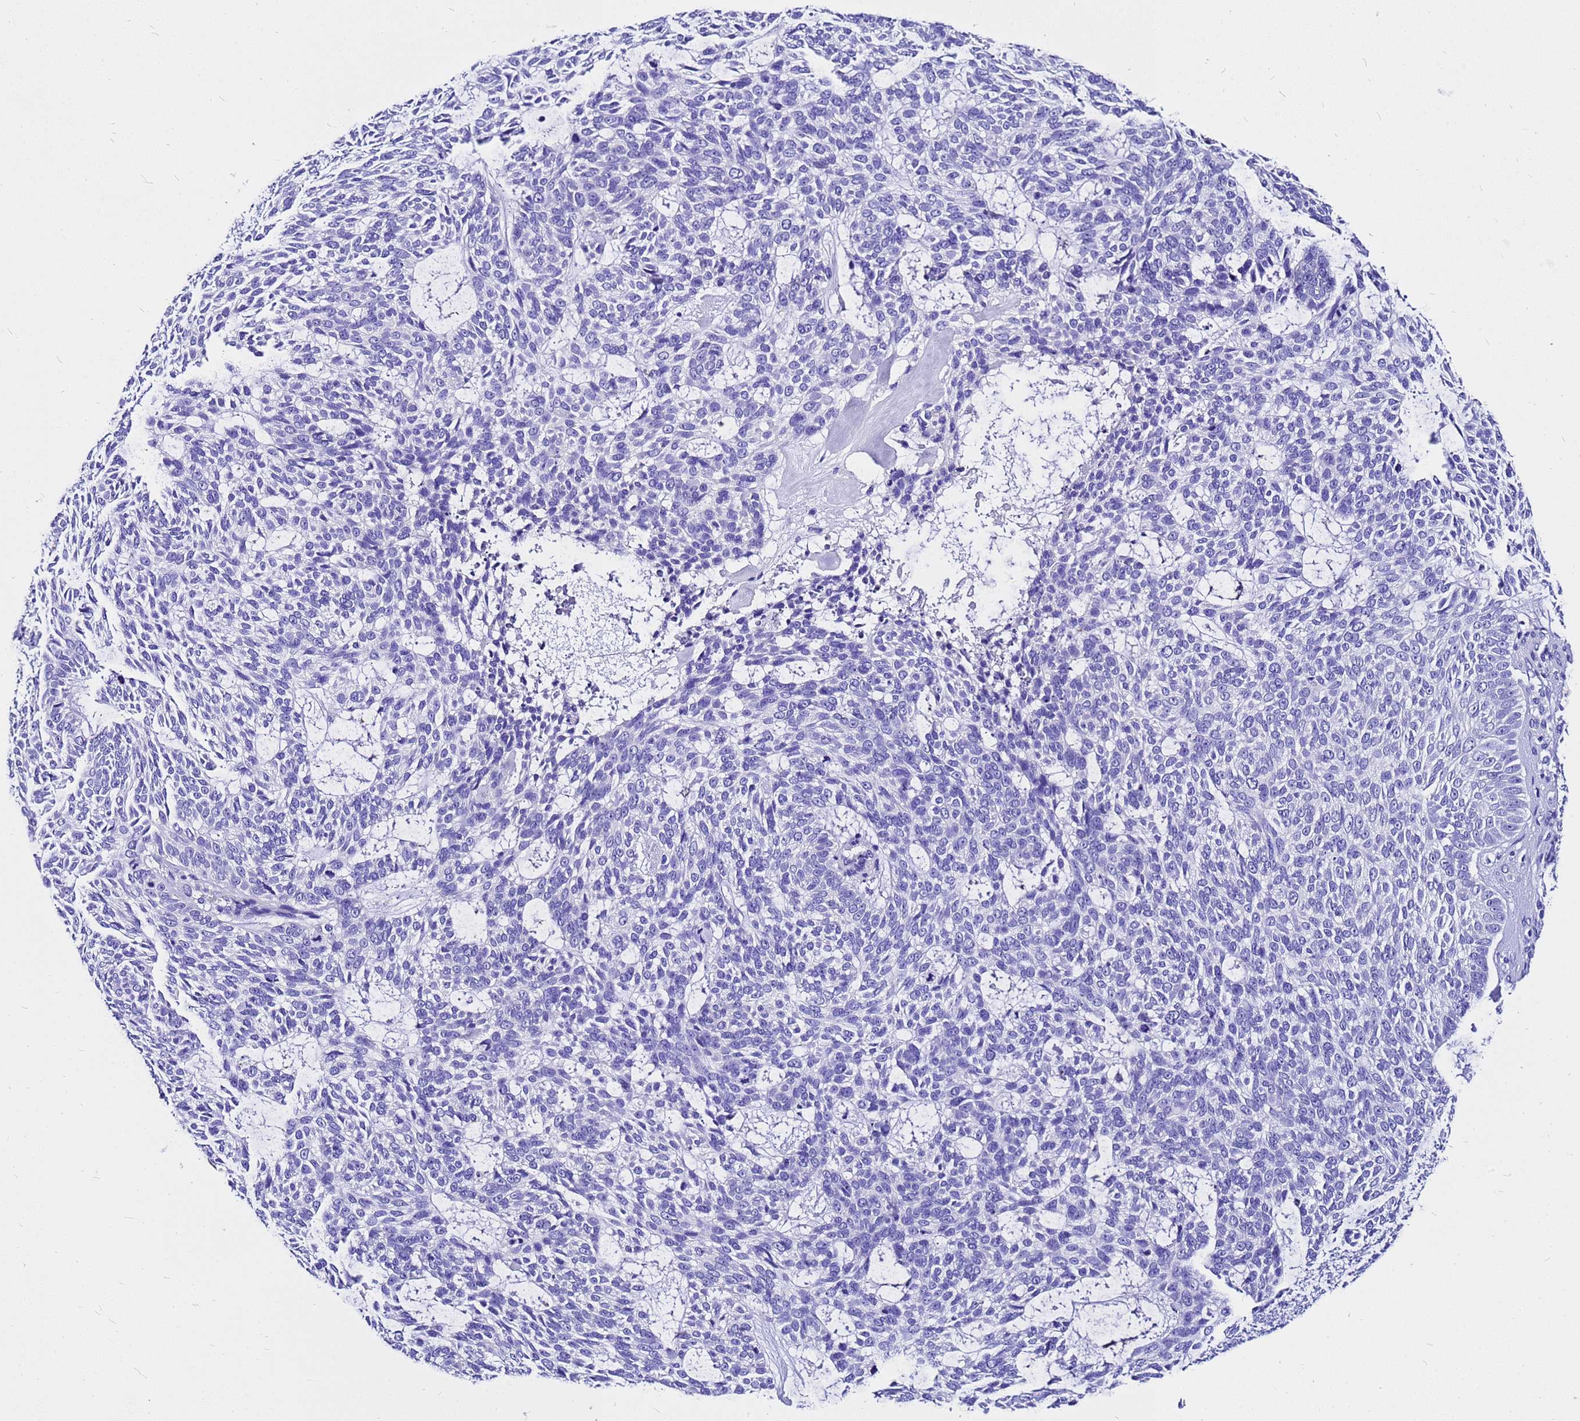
{"staining": {"intensity": "negative", "quantity": "none", "location": "none"}, "tissue": "skin cancer", "cell_type": "Tumor cells", "image_type": "cancer", "snomed": [{"axis": "morphology", "description": "Basal cell carcinoma"}, {"axis": "topography", "description": "Skin"}], "caption": "This is an immunohistochemistry photomicrograph of human skin cancer. There is no positivity in tumor cells.", "gene": "HERC4", "patient": {"sex": "male", "age": 75}}